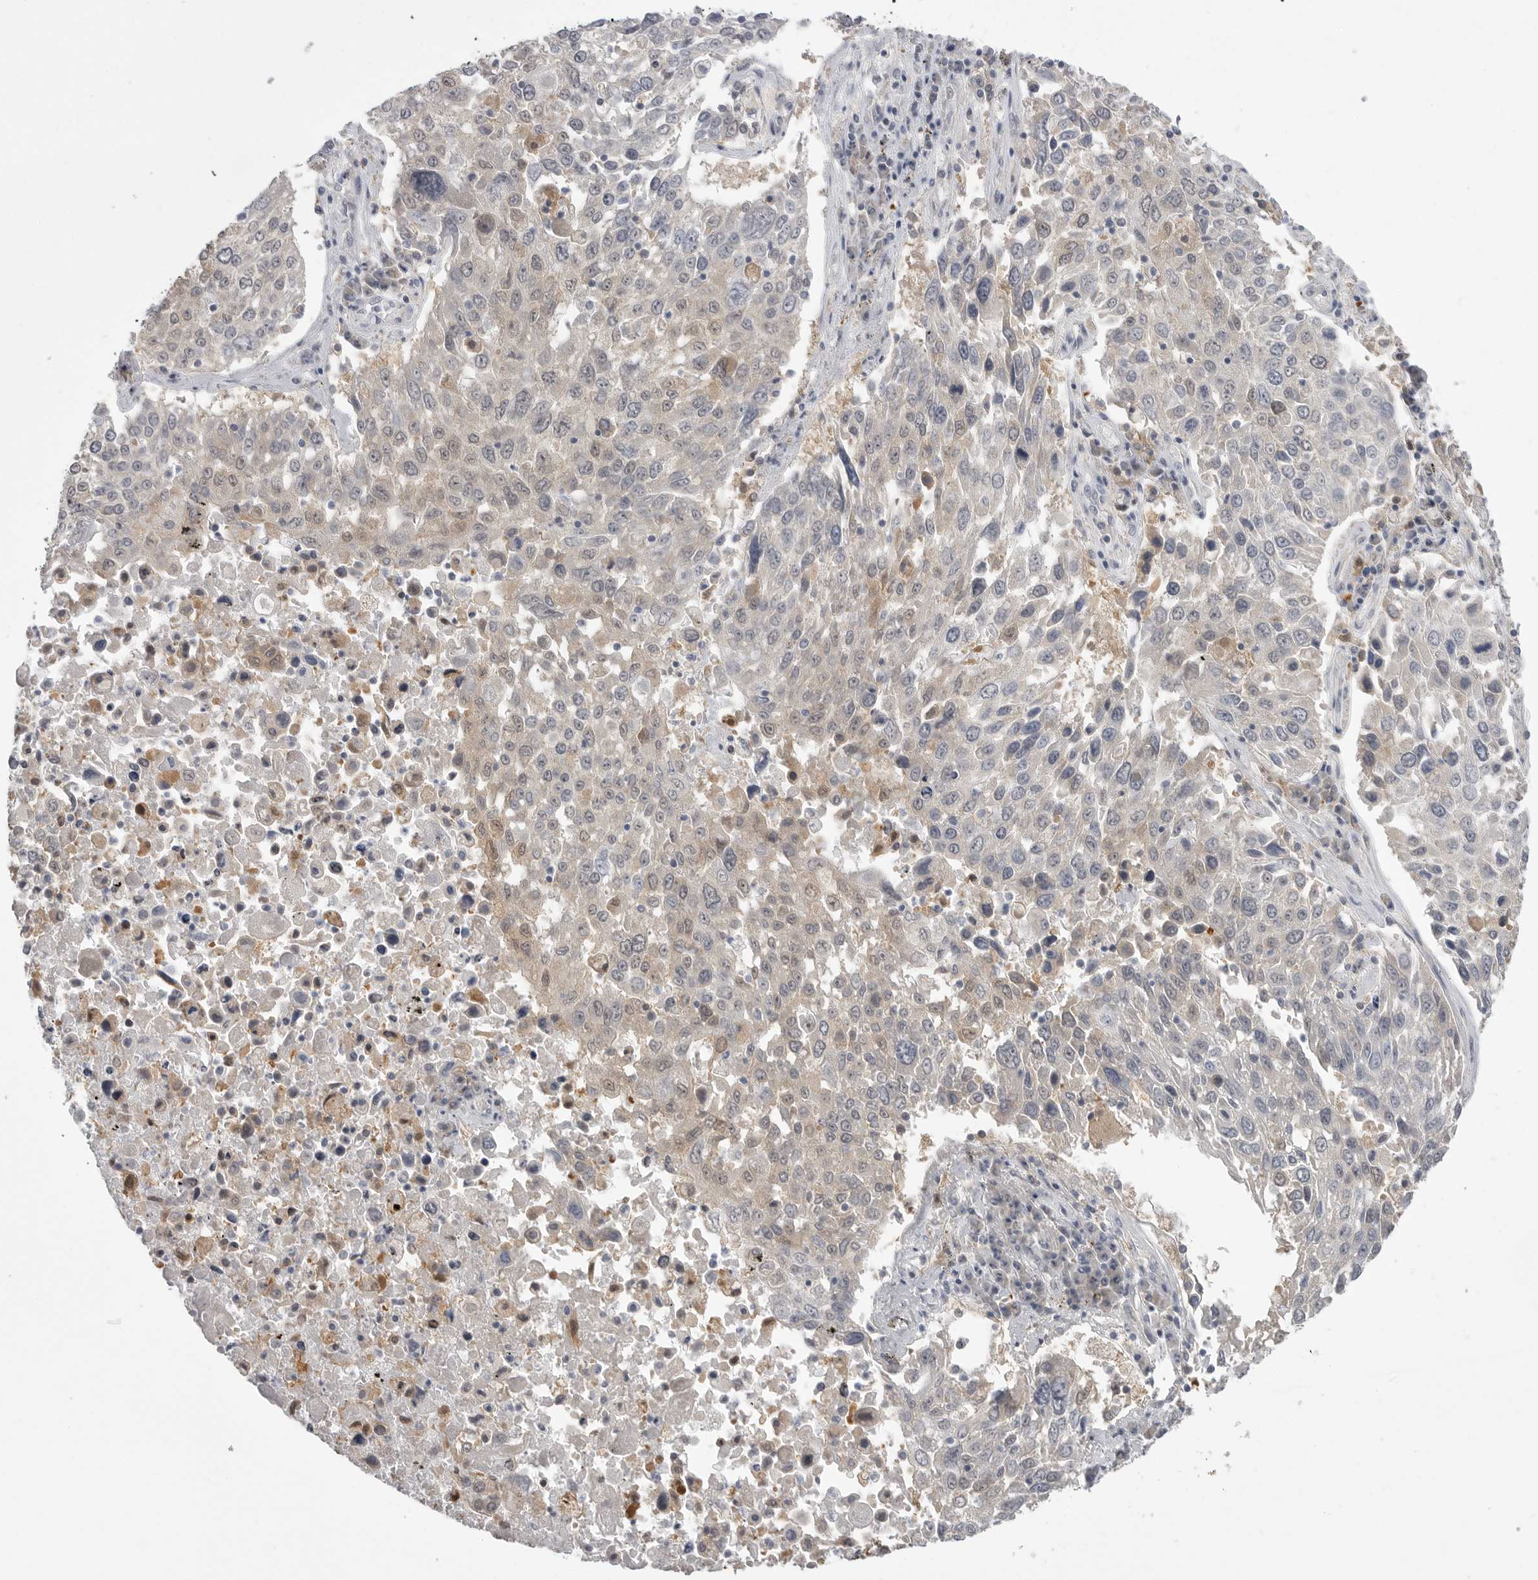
{"staining": {"intensity": "negative", "quantity": "none", "location": "none"}, "tissue": "lung cancer", "cell_type": "Tumor cells", "image_type": "cancer", "snomed": [{"axis": "morphology", "description": "Squamous cell carcinoma, NOS"}, {"axis": "topography", "description": "Lung"}], "caption": "Image shows no significant protein expression in tumor cells of lung cancer (squamous cell carcinoma).", "gene": "KYAT3", "patient": {"sex": "male", "age": 65}}